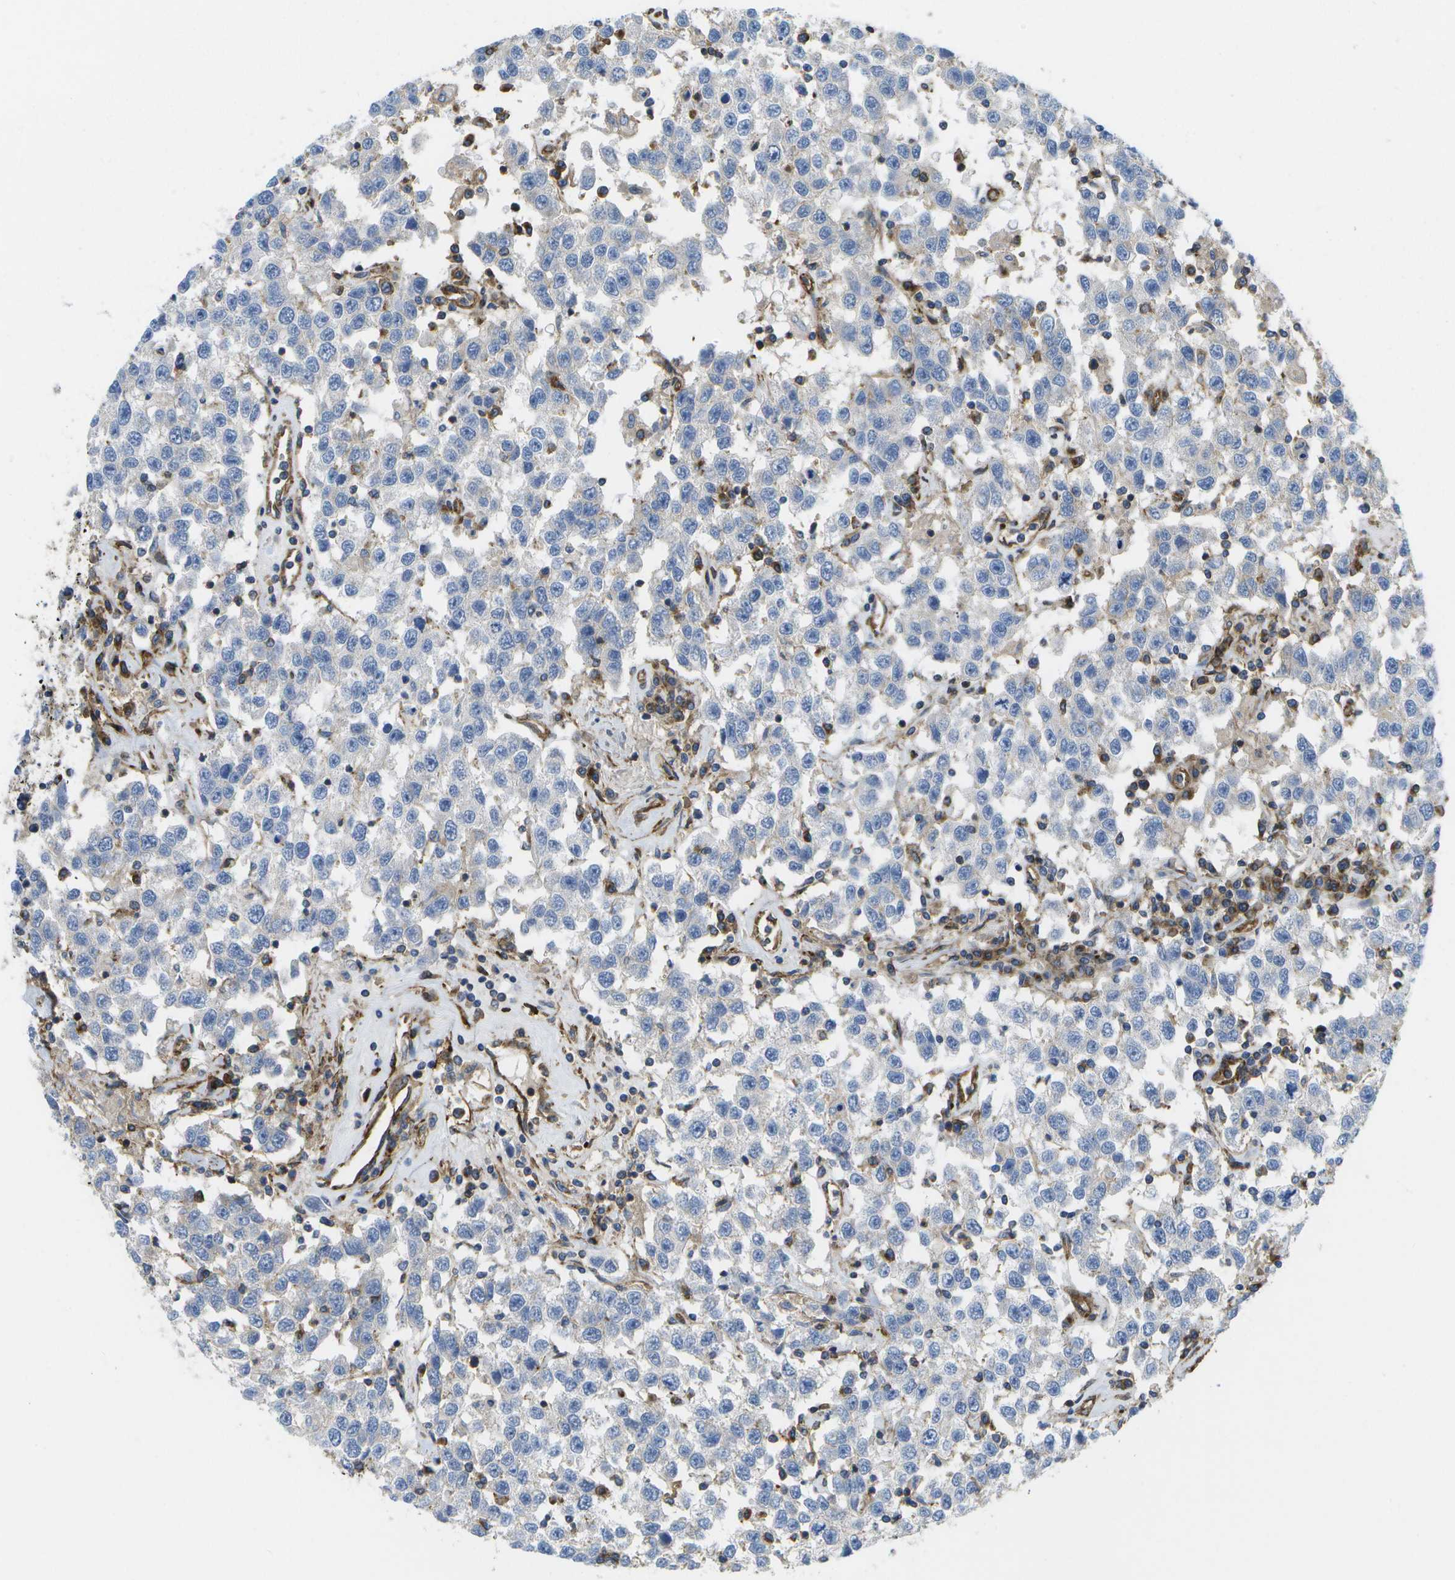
{"staining": {"intensity": "negative", "quantity": "none", "location": "none"}, "tissue": "testis cancer", "cell_type": "Tumor cells", "image_type": "cancer", "snomed": [{"axis": "morphology", "description": "Seminoma, NOS"}, {"axis": "topography", "description": "Testis"}], "caption": "Immunohistochemistry image of seminoma (testis) stained for a protein (brown), which displays no expression in tumor cells.", "gene": "BST2", "patient": {"sex": "male", "age": 41}}